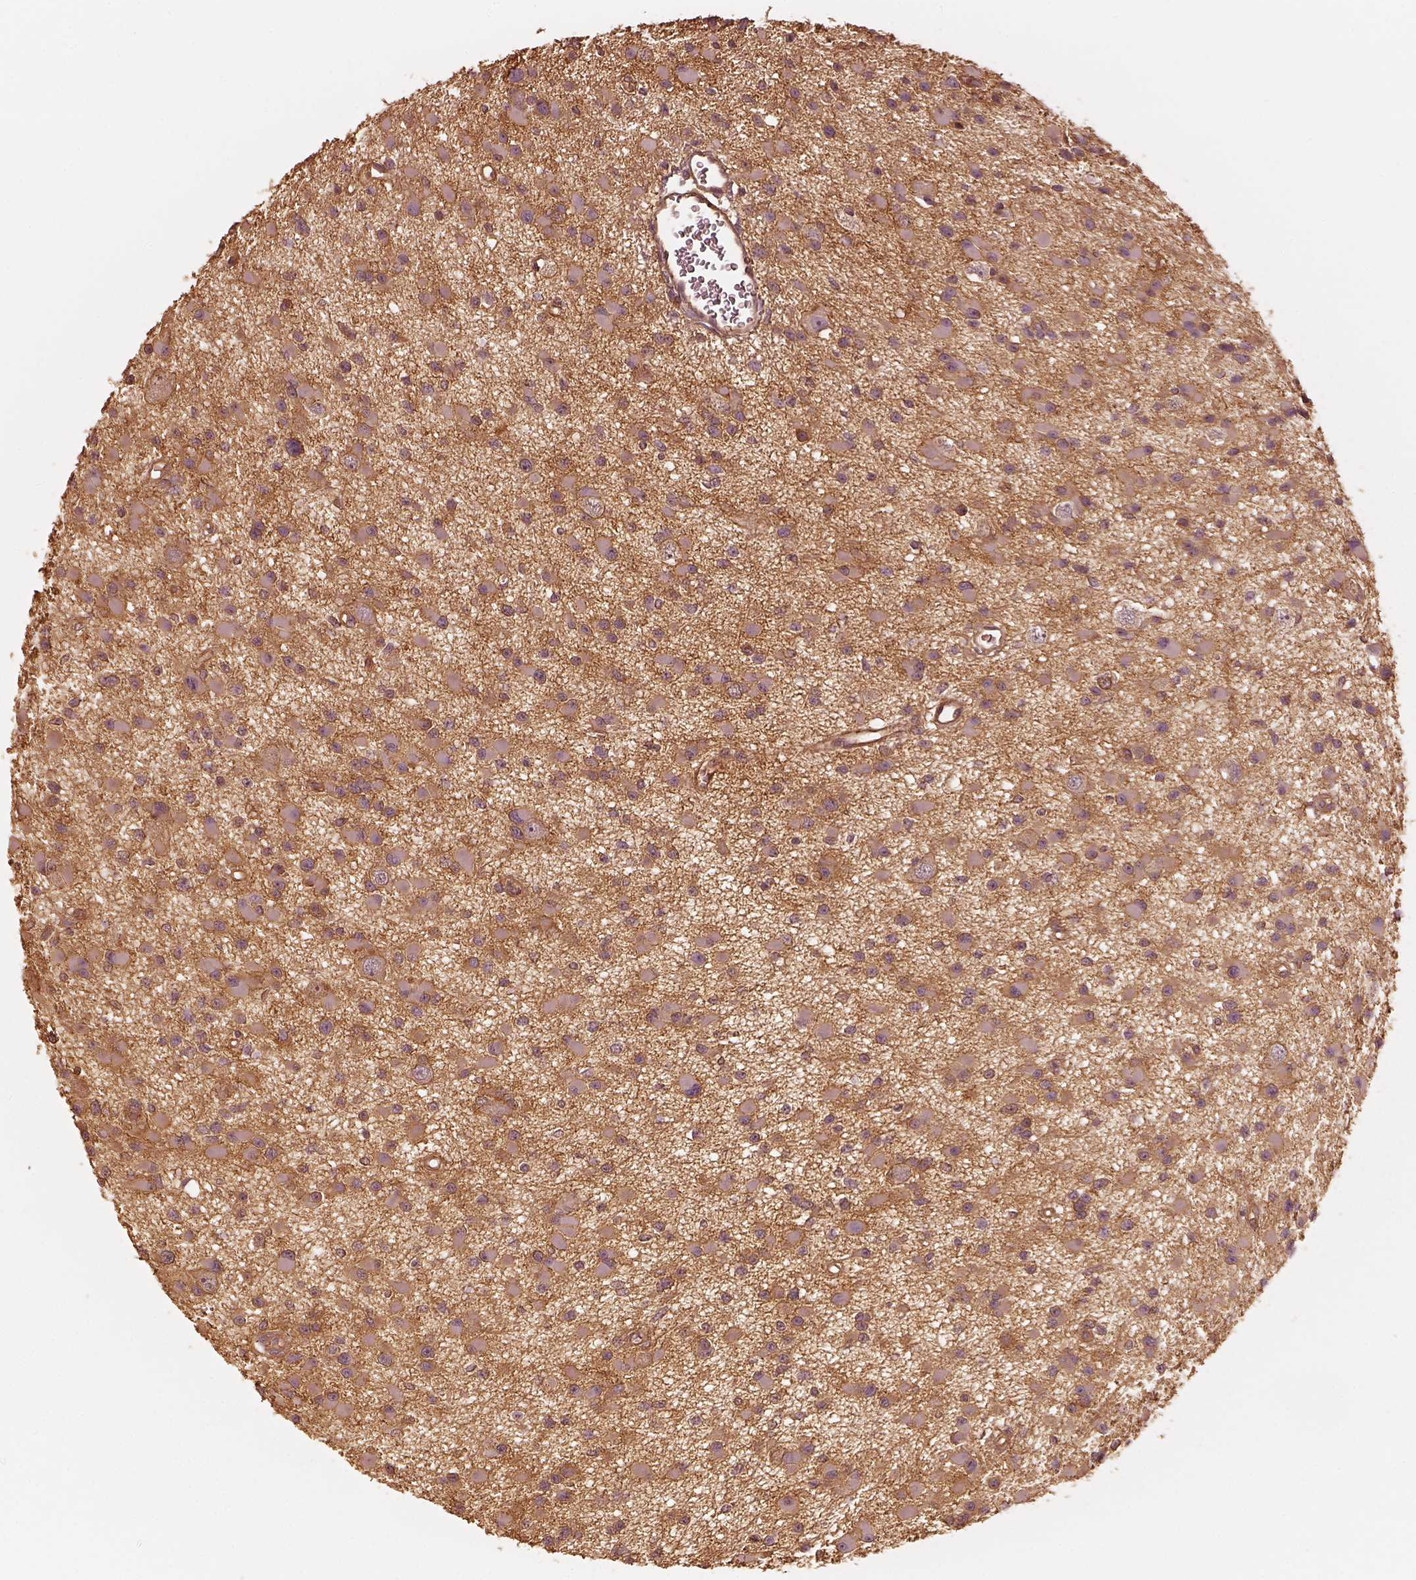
{"staining": {"intensity": "moderate", "quantity": "<25%", "location": "cytoplasmic/membranous"}, "tissue": "glioma", "cell_type": "Tumor cells", "image_type": "cancer", "snomed": [{"axis": "morphology", "description": "Glioma, malignant, High grade"}, {"axis": "topography", "description": "Brain"}], "caption": "A brown stain shows moderate cytoplasmic/membranous expression of a protein in malignant glioma (high-grade) tumor cells.", "gene": "WDR7", "patient": {"sex": "male", "age": 54}}